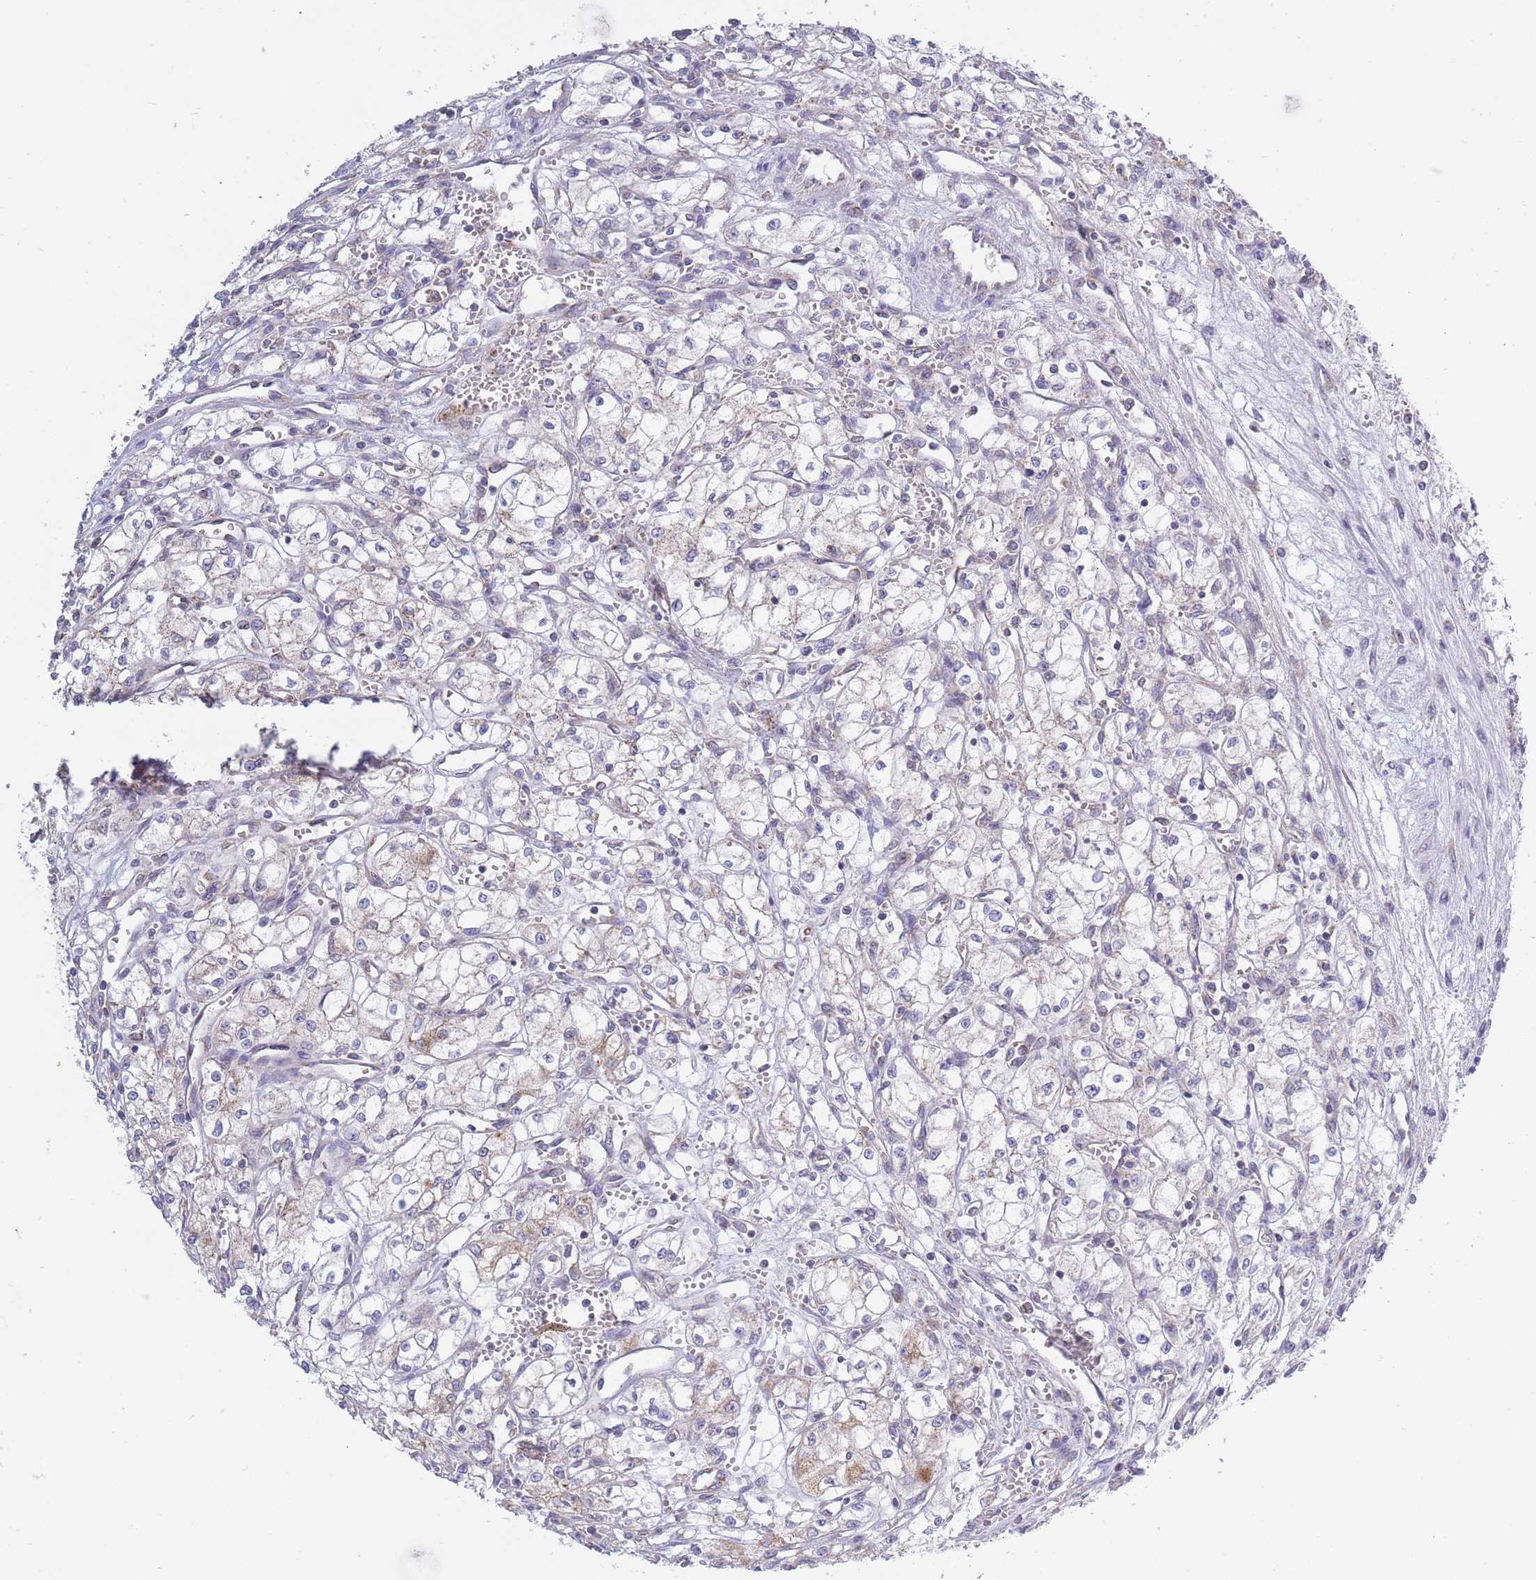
{"staining": {"intensity": "negative", "quantity": "none", "location": "none"}, "tissue": "renal cancer", "cell_type": "Tumor cells", "image_type": "cancer", "snomed": [{"axis": "morphology", "description": "Adenocarcinoma, NOS"}, {"axis": "topography", "description": "Kidney"}], "caption": "Immunohistochemistry (IHC) of renal cancer (adenocarcinoma) displays no expression in tumor cells.", "gene": "COPG2", "patient": {"sex": "male", "age": 59}}